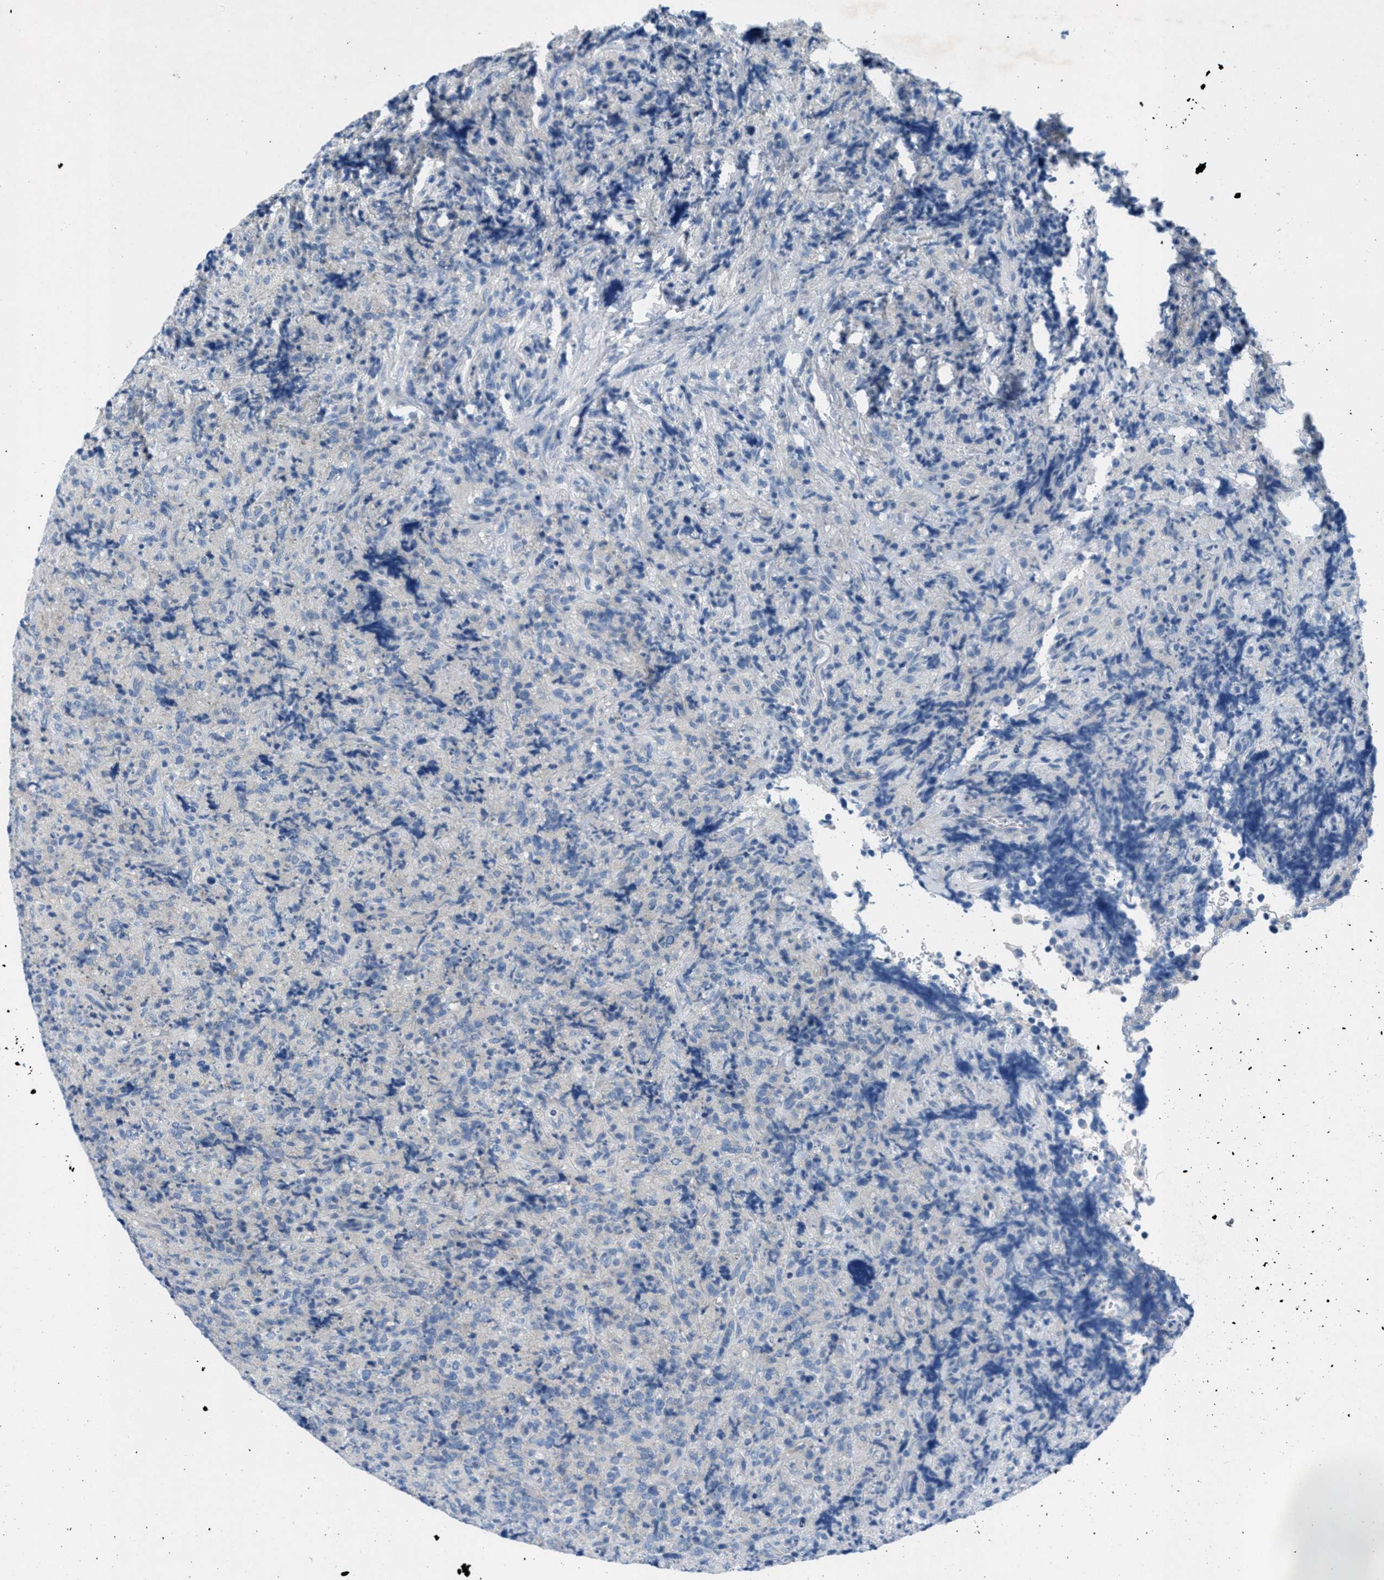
{"staining": {"intensity": "negative", "quantity": "none", "location": "none"}, "tissue": "lymphoma", "cell_type": "Tumor cells", "image_type": "cancer", "snomed": [{"axis": "morphology", "description": "Malignant lymphoma, non-Hodgkin's type, High grade"}, {"axis": "topography", "description": "Tonsil"}], "caption": "There is no significant staining in tumor cells of high-grade malignant lymphoma, non-Hodgkin's type. (DAB immunohistochemistry visualized using brightfield microscopy, high magnification).", "gene": "GALNT17", "patient": {"sex": "female", "age": 36}}